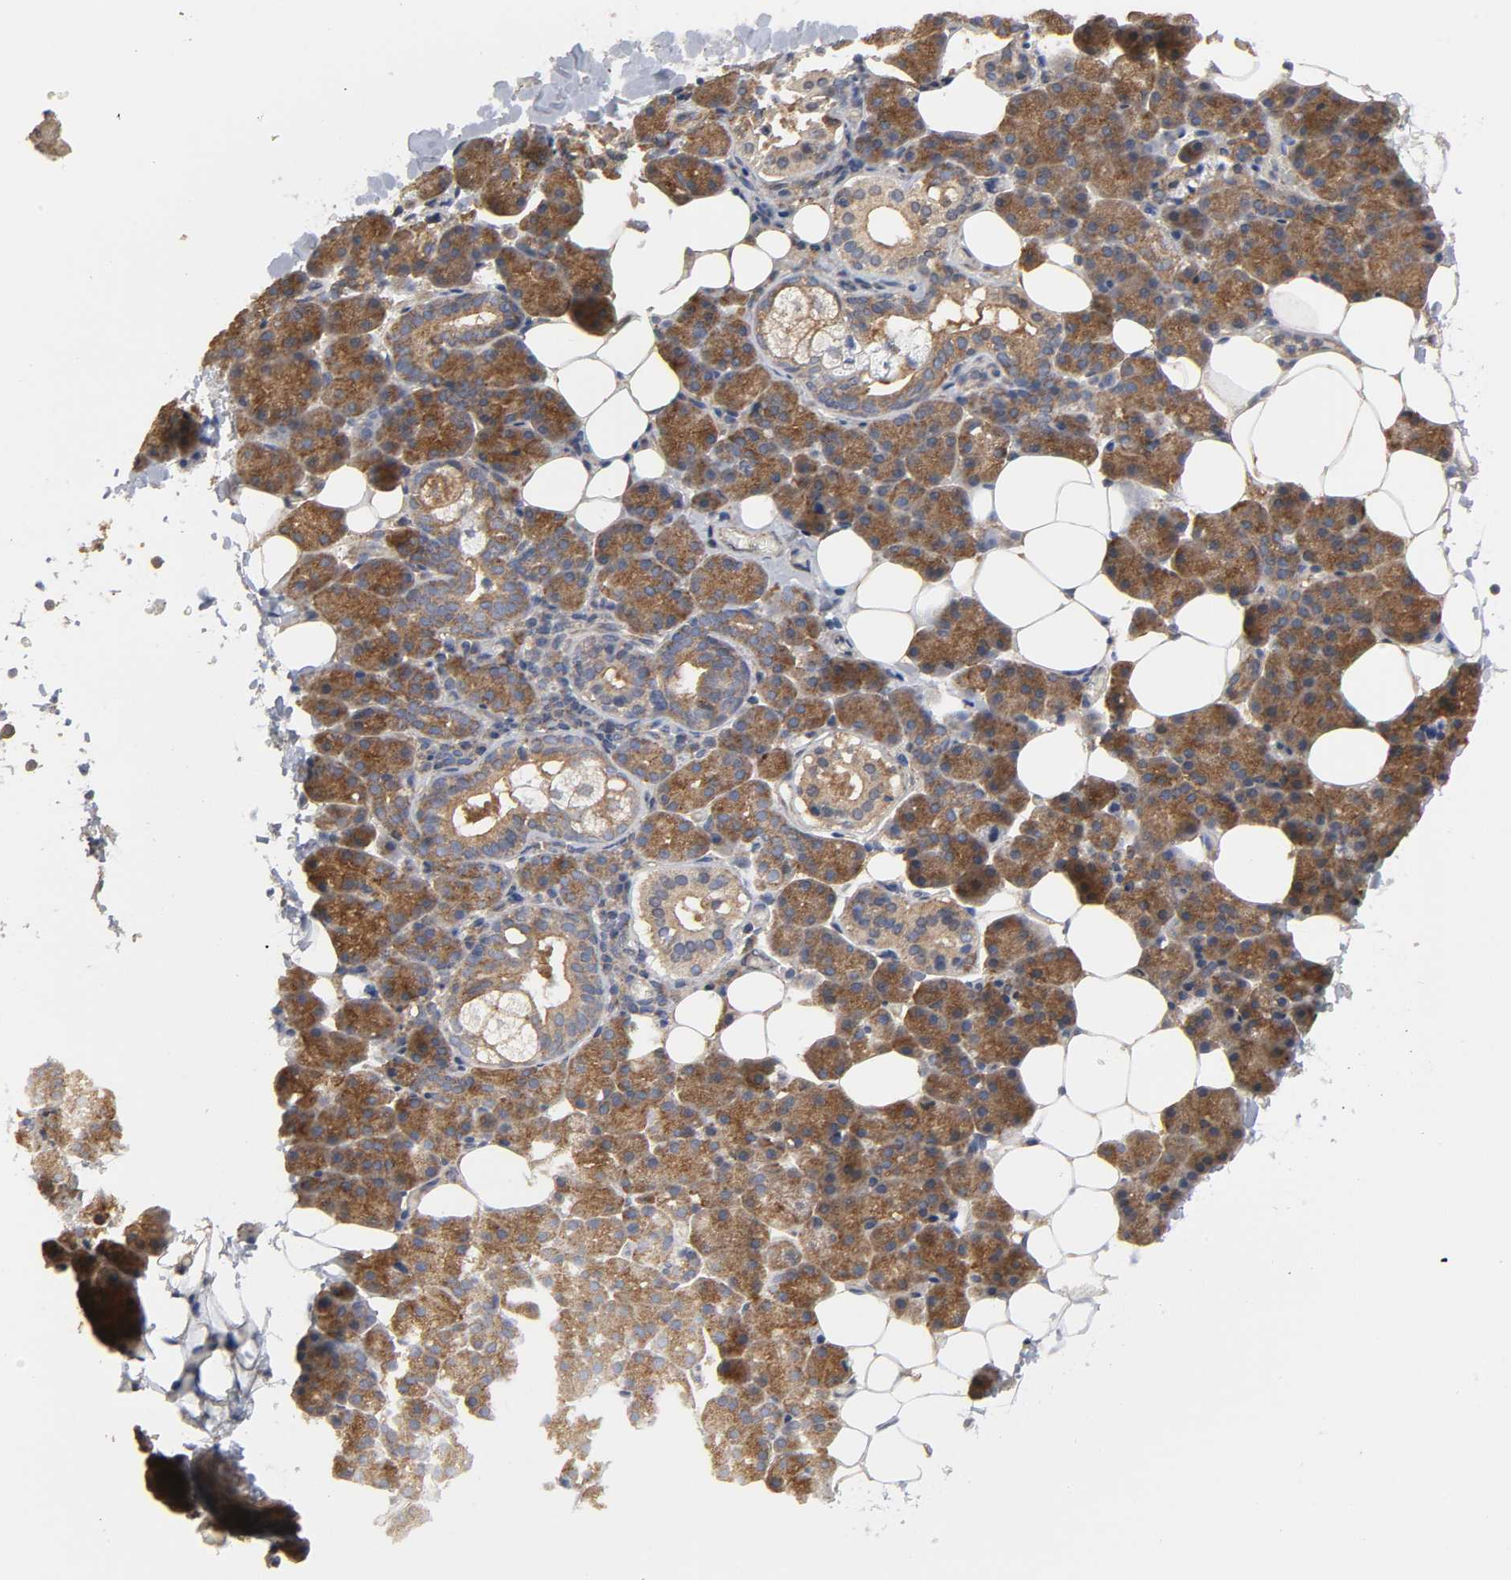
{"staining": {"intensity": "strong", "quantity": "25%-75%", "location": "cytoplasmic/membranous"}, "tissue": "salivary gland", "cell_type": "Glandular cells", "image_type": "normal", "snomed": [{"axis": "morphology", "description": "Normal tissue, NOS"}, {"axis": "topography", "description": "Lymph node"}, {"axis": "topography", "description": "Salivary gland"}], "caption": "This histopathology image demonstrates normal salivary gland stained with immunohistochemistry to label a protein in brown. The cytoplasmic/membranous of glandular cells show strong positivity for the protein. Nuclei are counter-stained blue.", "gene": "SH3GLB1", "patient": {"sex": "male", "age": 8}}